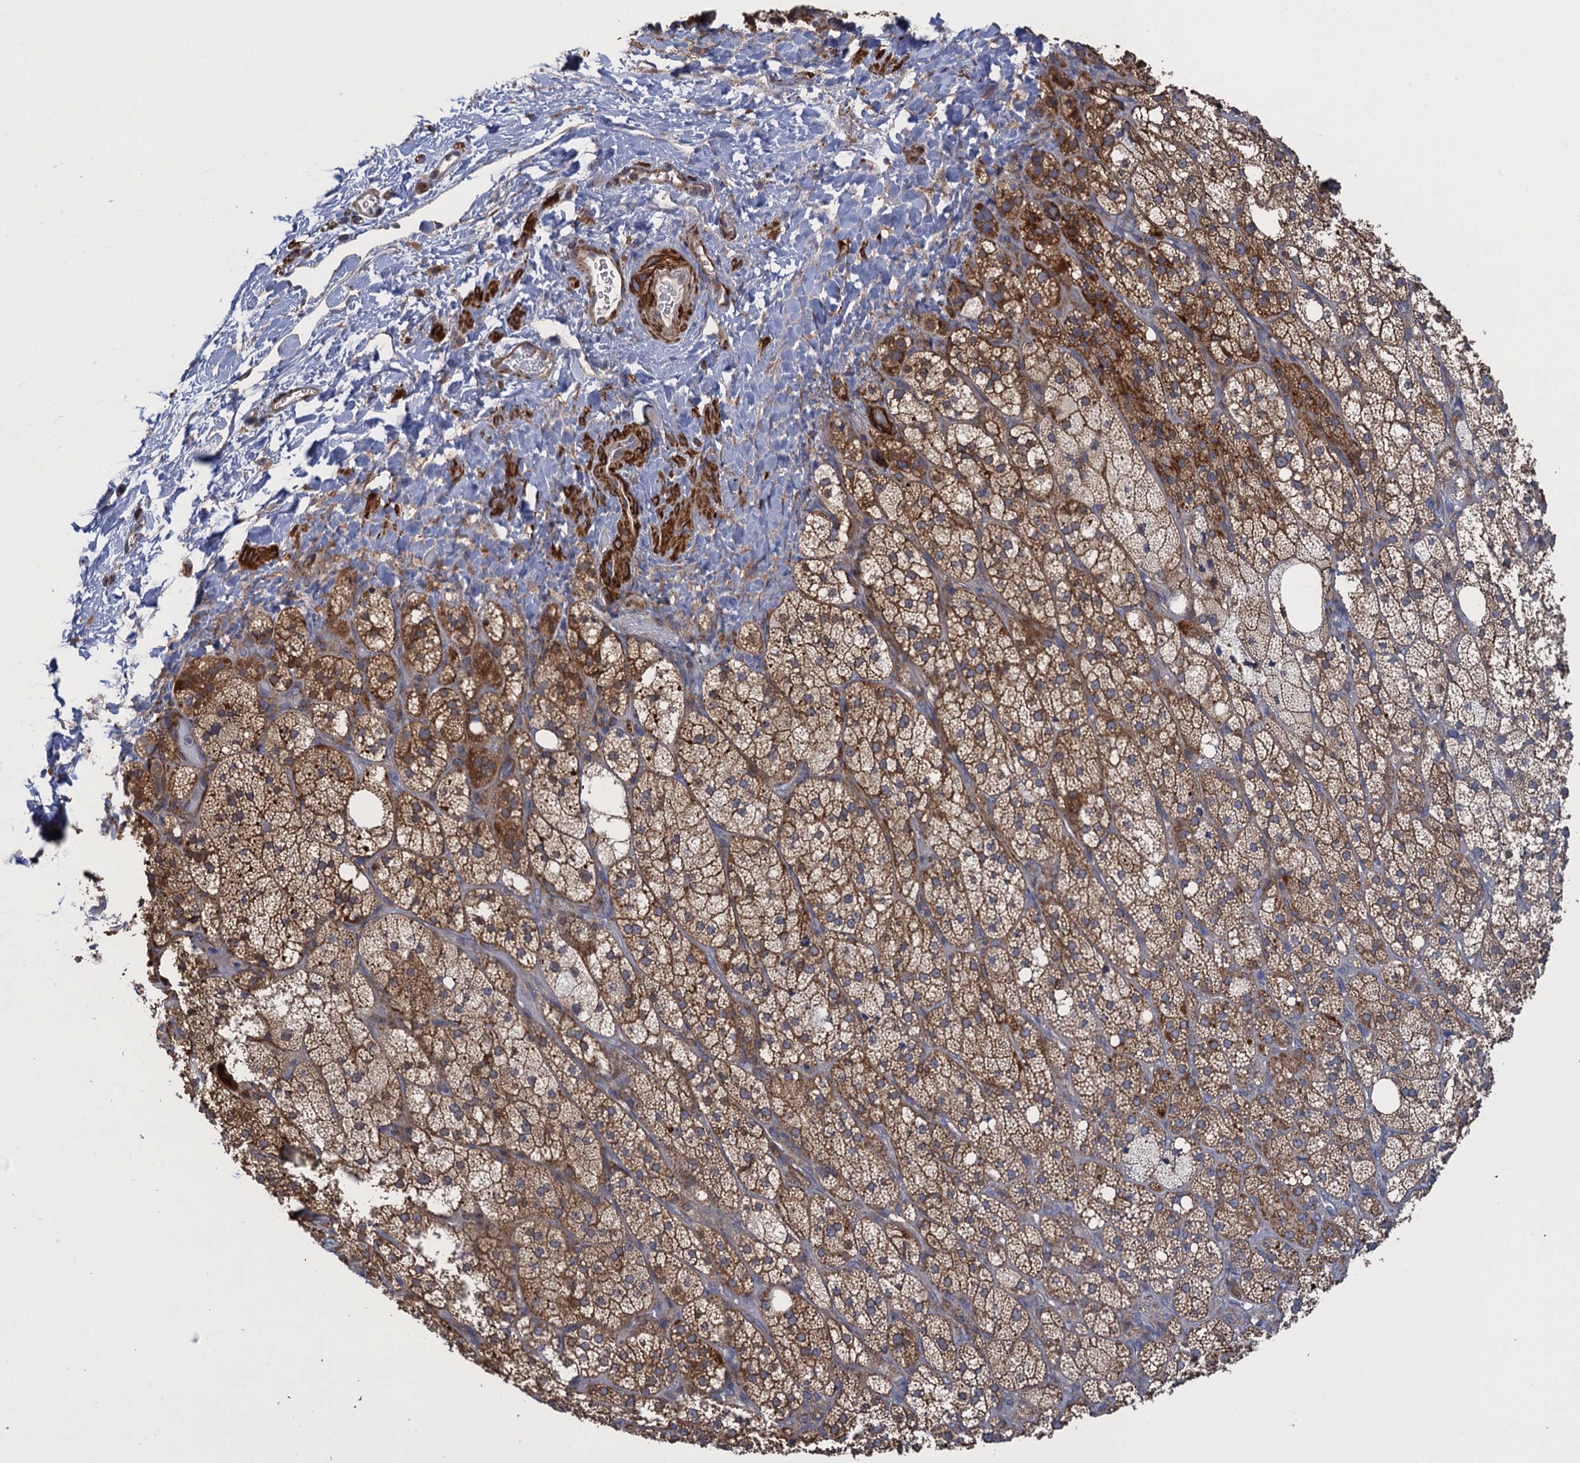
{"staining": {"intensity": "moderate", "quantity": "25%-75%", "location": "cytoplasmic/membranous"}, "tissue": "adrenal gland", "cell_type": "Glandular cells", "image_type": "normal", "snomed": [{"axis": "morphology", "description": "Normal tissue, NOS"}, {"axis": "topography", "description": "Adrenal gland"}], "caption": "The photomicrograph shows staining of benign adrenal gland, revealing moderate cytoplasmic/membranous protein positivity (brown color) within glandular cells.", "gene": "WDR88", "patient": {"sex": "male", "age": 61}}